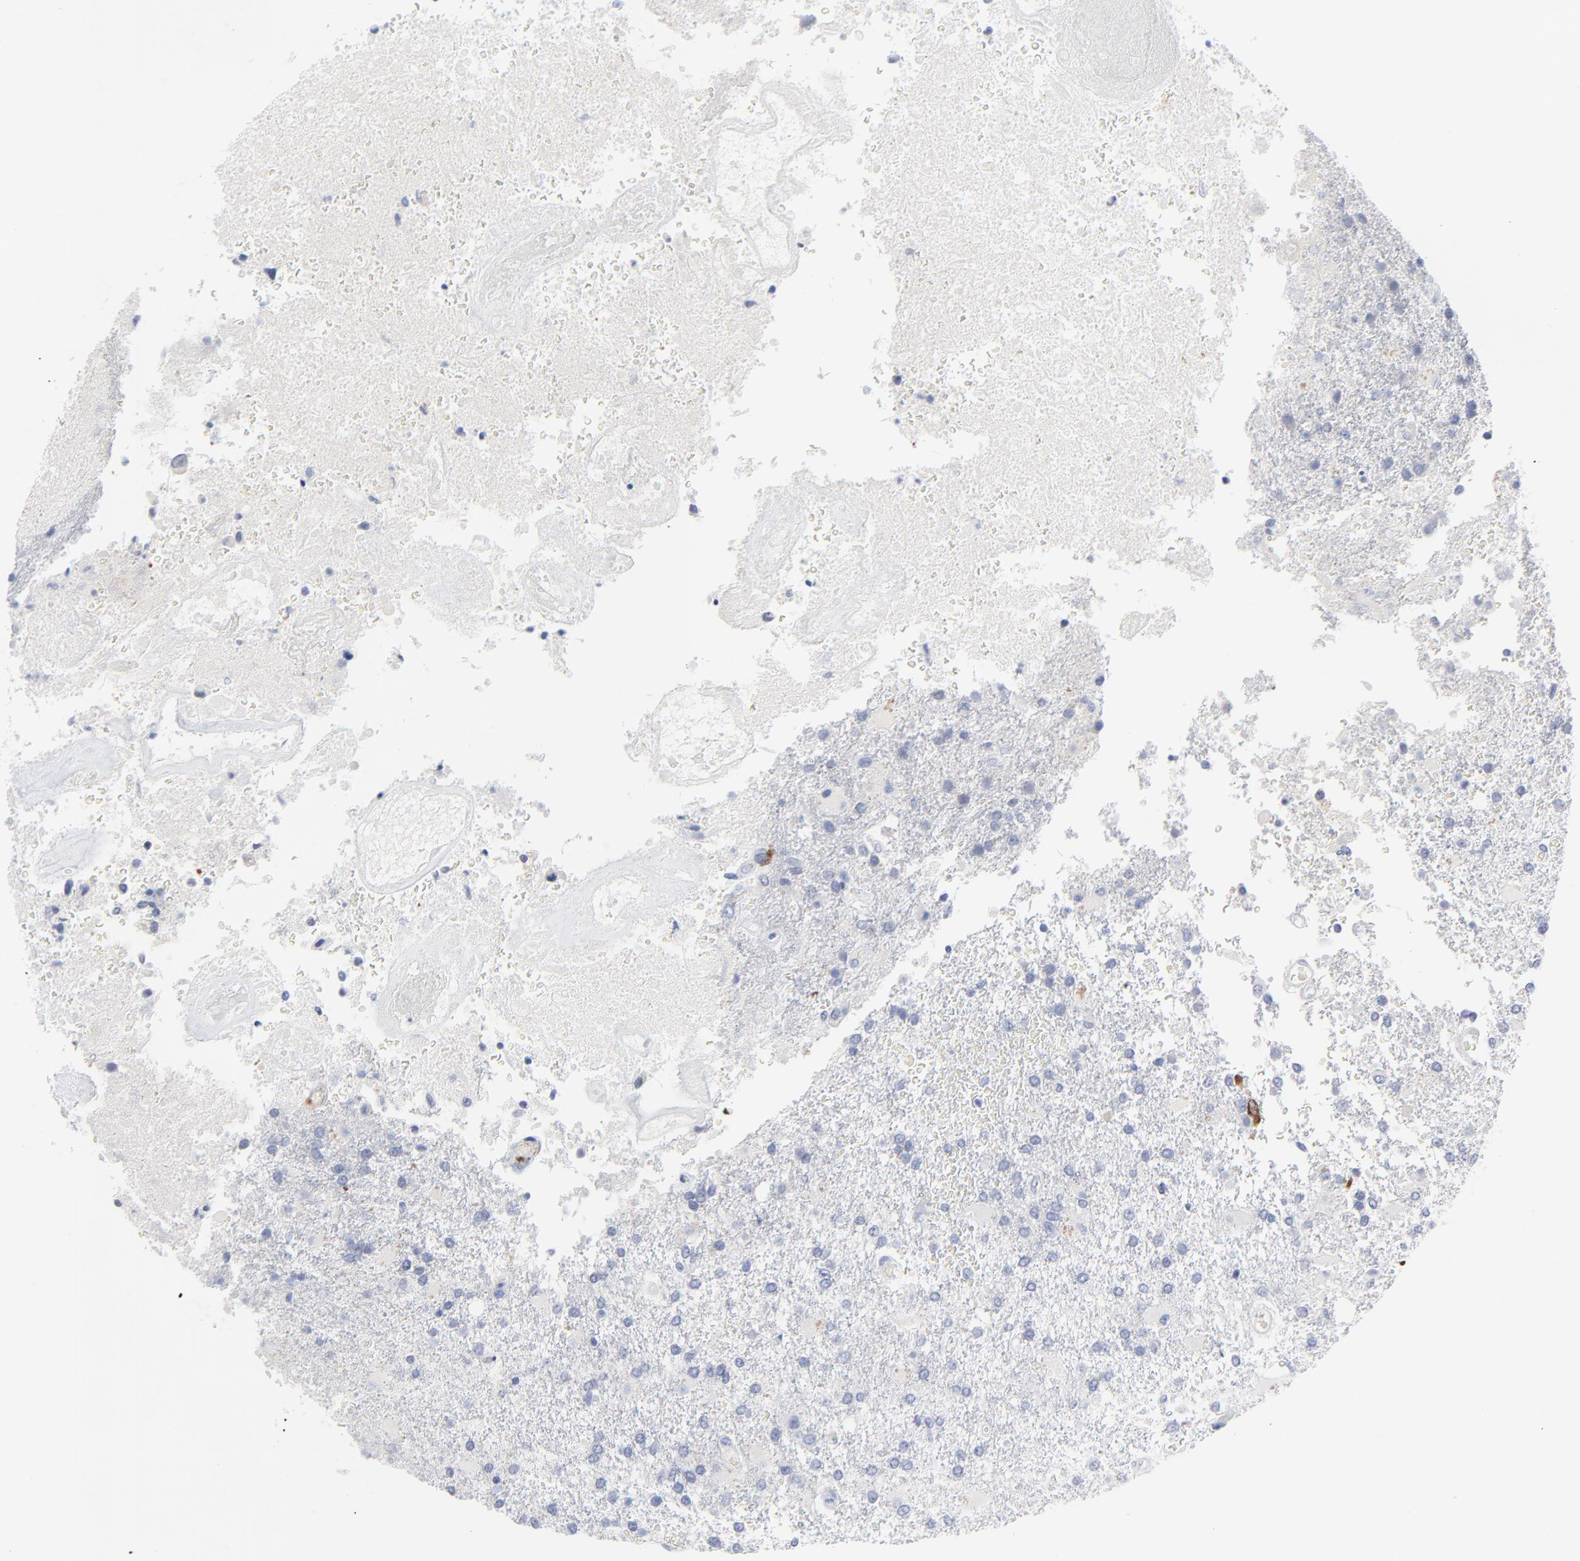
{"staining": {"intensity": "moderate", "quantity": "<25%", "location": "cytoplasmic/membranous,nuclear"}, "tissue": "glioma", "cell_type": "Tumor cells", "image_type": "cancer", "snomed": [{"axis": "morphology", "description": "Glioma, malignant, High grade"}, {"axis": "topography", "description": "Cerebral cortex"}], "caption": "Malignant glioma (high-grade) stained for a protein demonstrates moderate cytoplasmic/membranous and nuclear positivity in tumor cells. Immunohistochemistry stains the protein of interest in brown and the nuclei are stained blue.", "gene": "CDK1", "patient": {"sex": "male", "age": 79}}